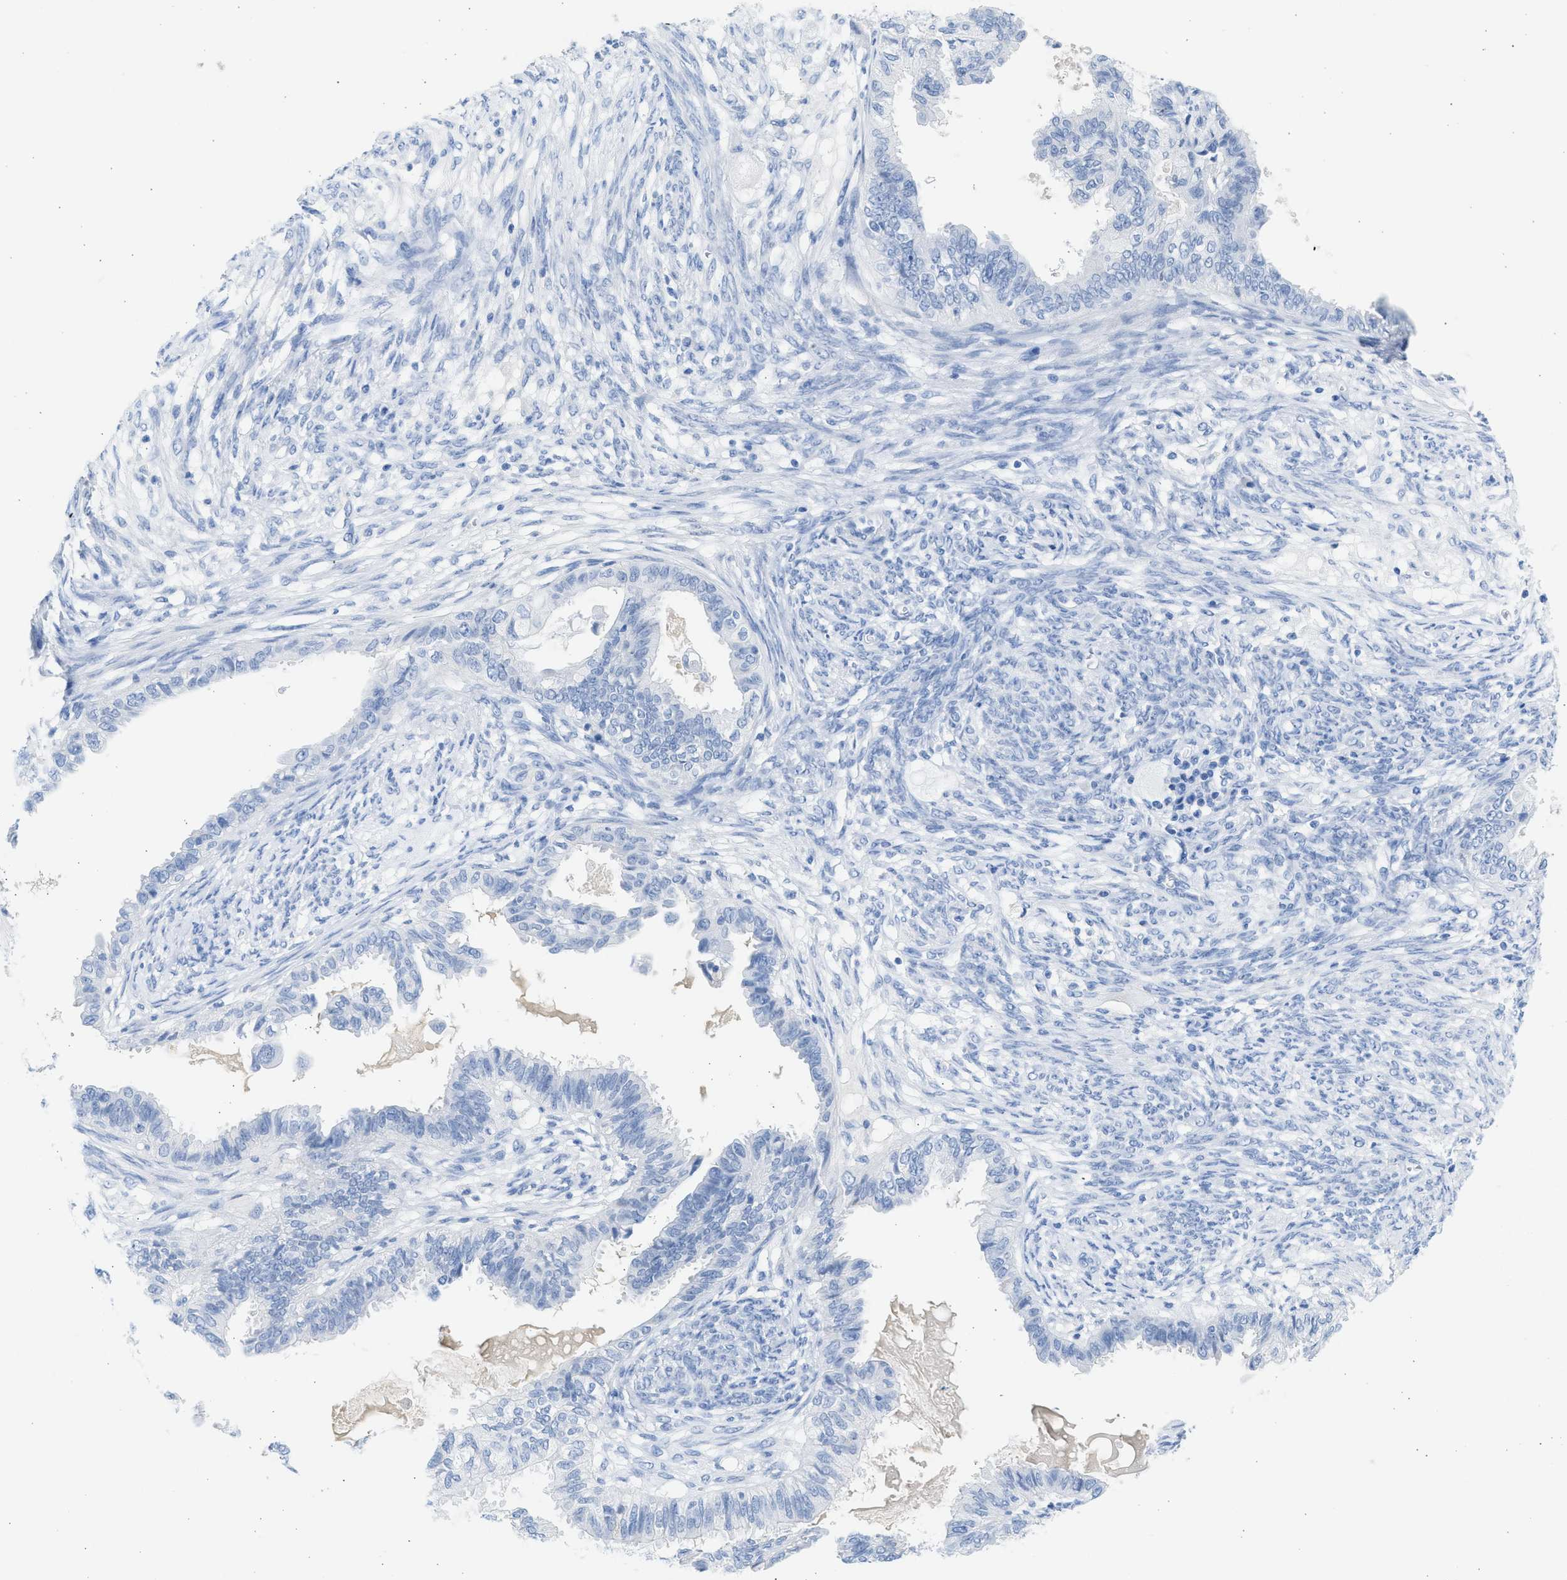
{"staining": {"intensity": "negative", "quantity": "none", "location": "none"}, "tissue": "cervical cancer", "cell_type": "Tumor cells", "image_type": "cancer", "snomed": [{"axis": "morphology", "description": "Normal tissue, NOS"}, {"axis": "morphology", "description": "Adenocarcinoma, NOS"}, {"axis": "topography", "description": "Cervix"}, {"axis": "topography", "description": "Endometrium"}], "caption": "Histopathology image shows no significant protein positivity in tumor cells of adenocarcinoma (cervical).", "gene": "SPATA3", "patient": {"sex": "female", "age": 86}}